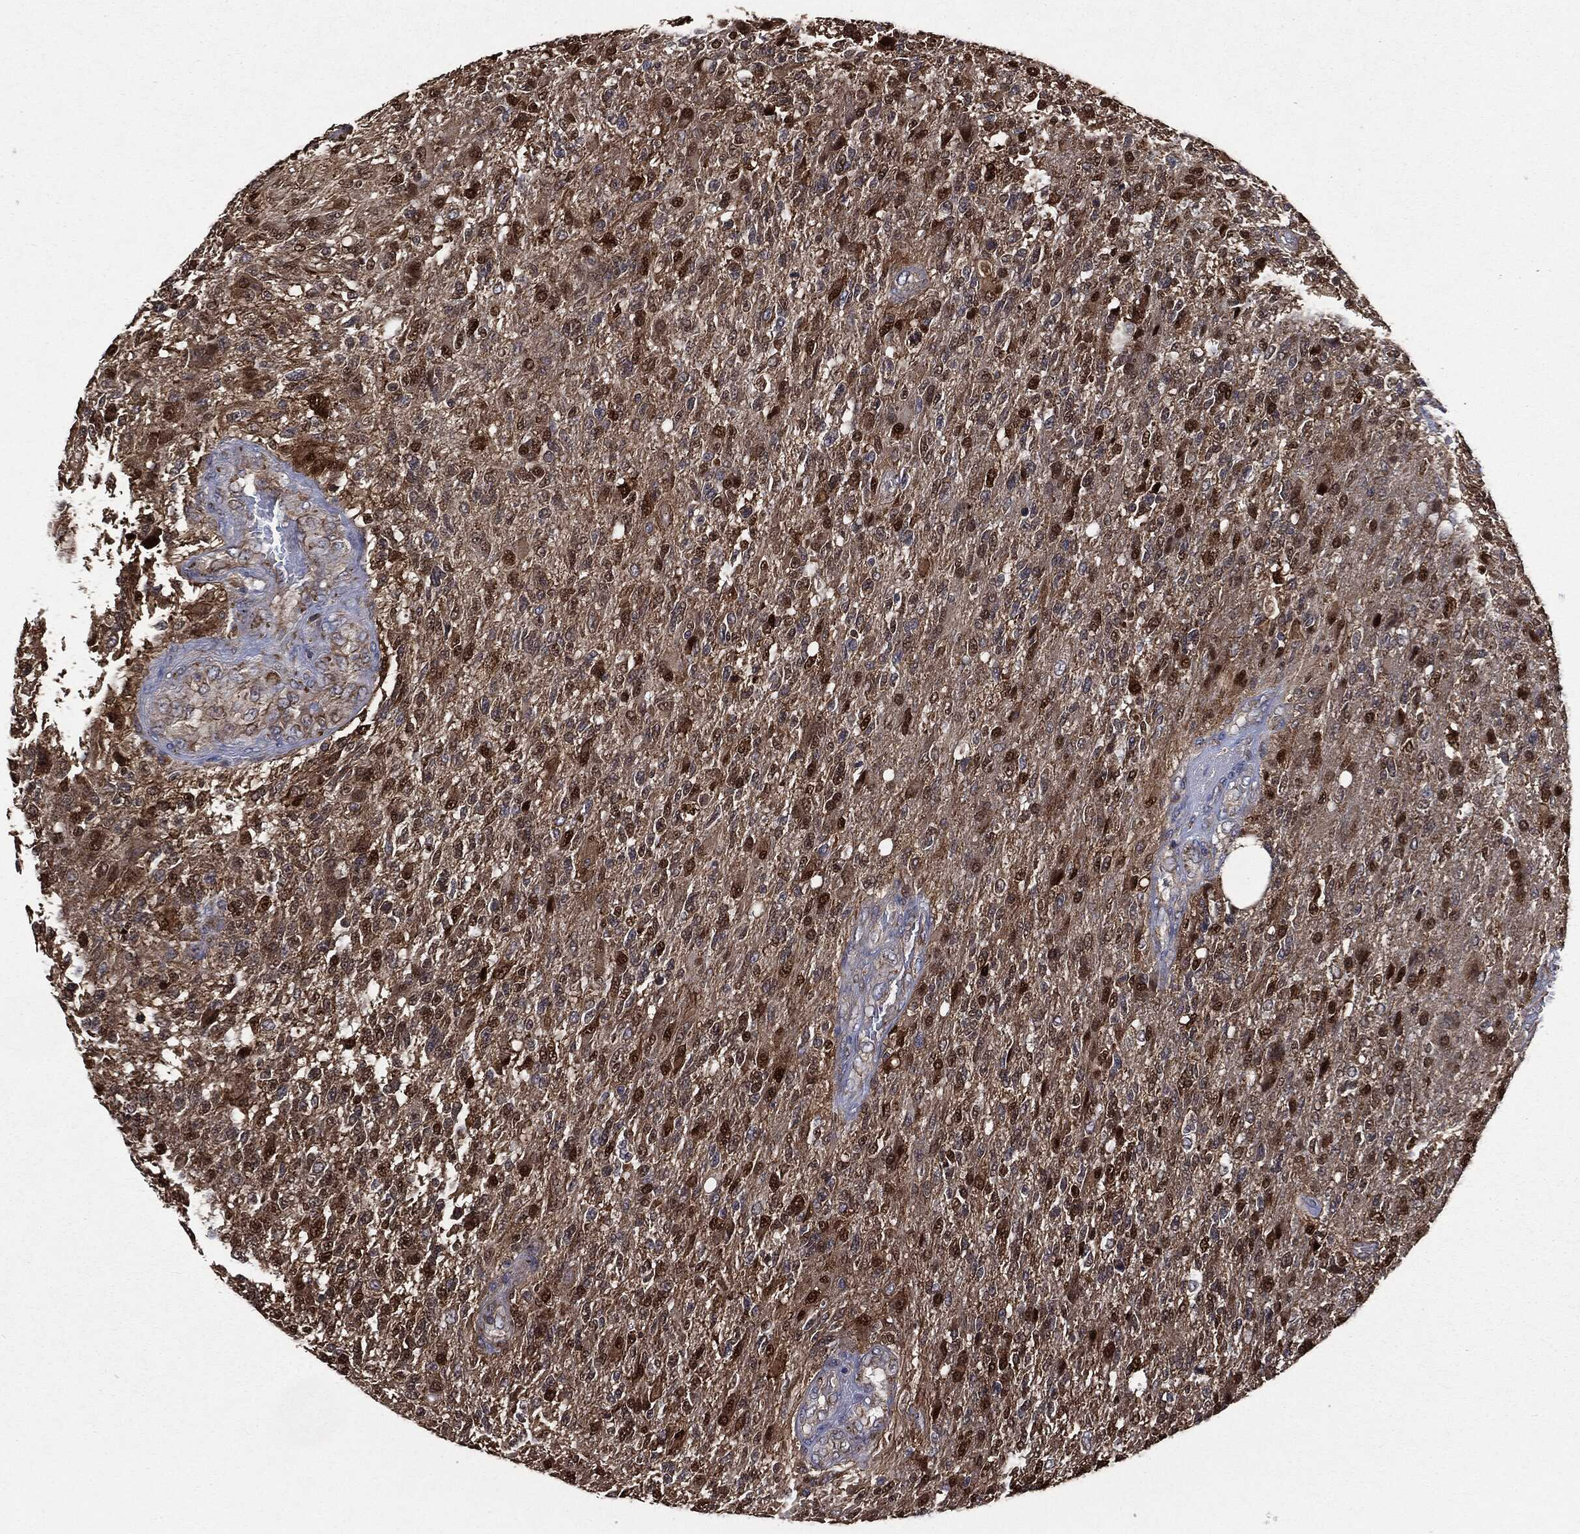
{"staining": {"intensity": "strong", "quantity": "25%-75%", "location": "cytoplasmic/membranous,nuclear"}, "tissue": "glioma", "cell_type": "Tumor cells", "image_type": "cancer", "snomed": [{"axis": "morphology", "description": "Glioma, malignant, High grade"}, {"axis": "topography", "description": "Brain"}], "caption": "A high-resolution micrograph shows immunohistochemistry (IHC) staining of malignant glioma (high-grade), which shows strong cytoplasmic/membranous and nuclear positivity in approximately 25%-75% of tumor cells.", "gene": "PLOD3", "patient": {"sex": "male", "age": 56}}